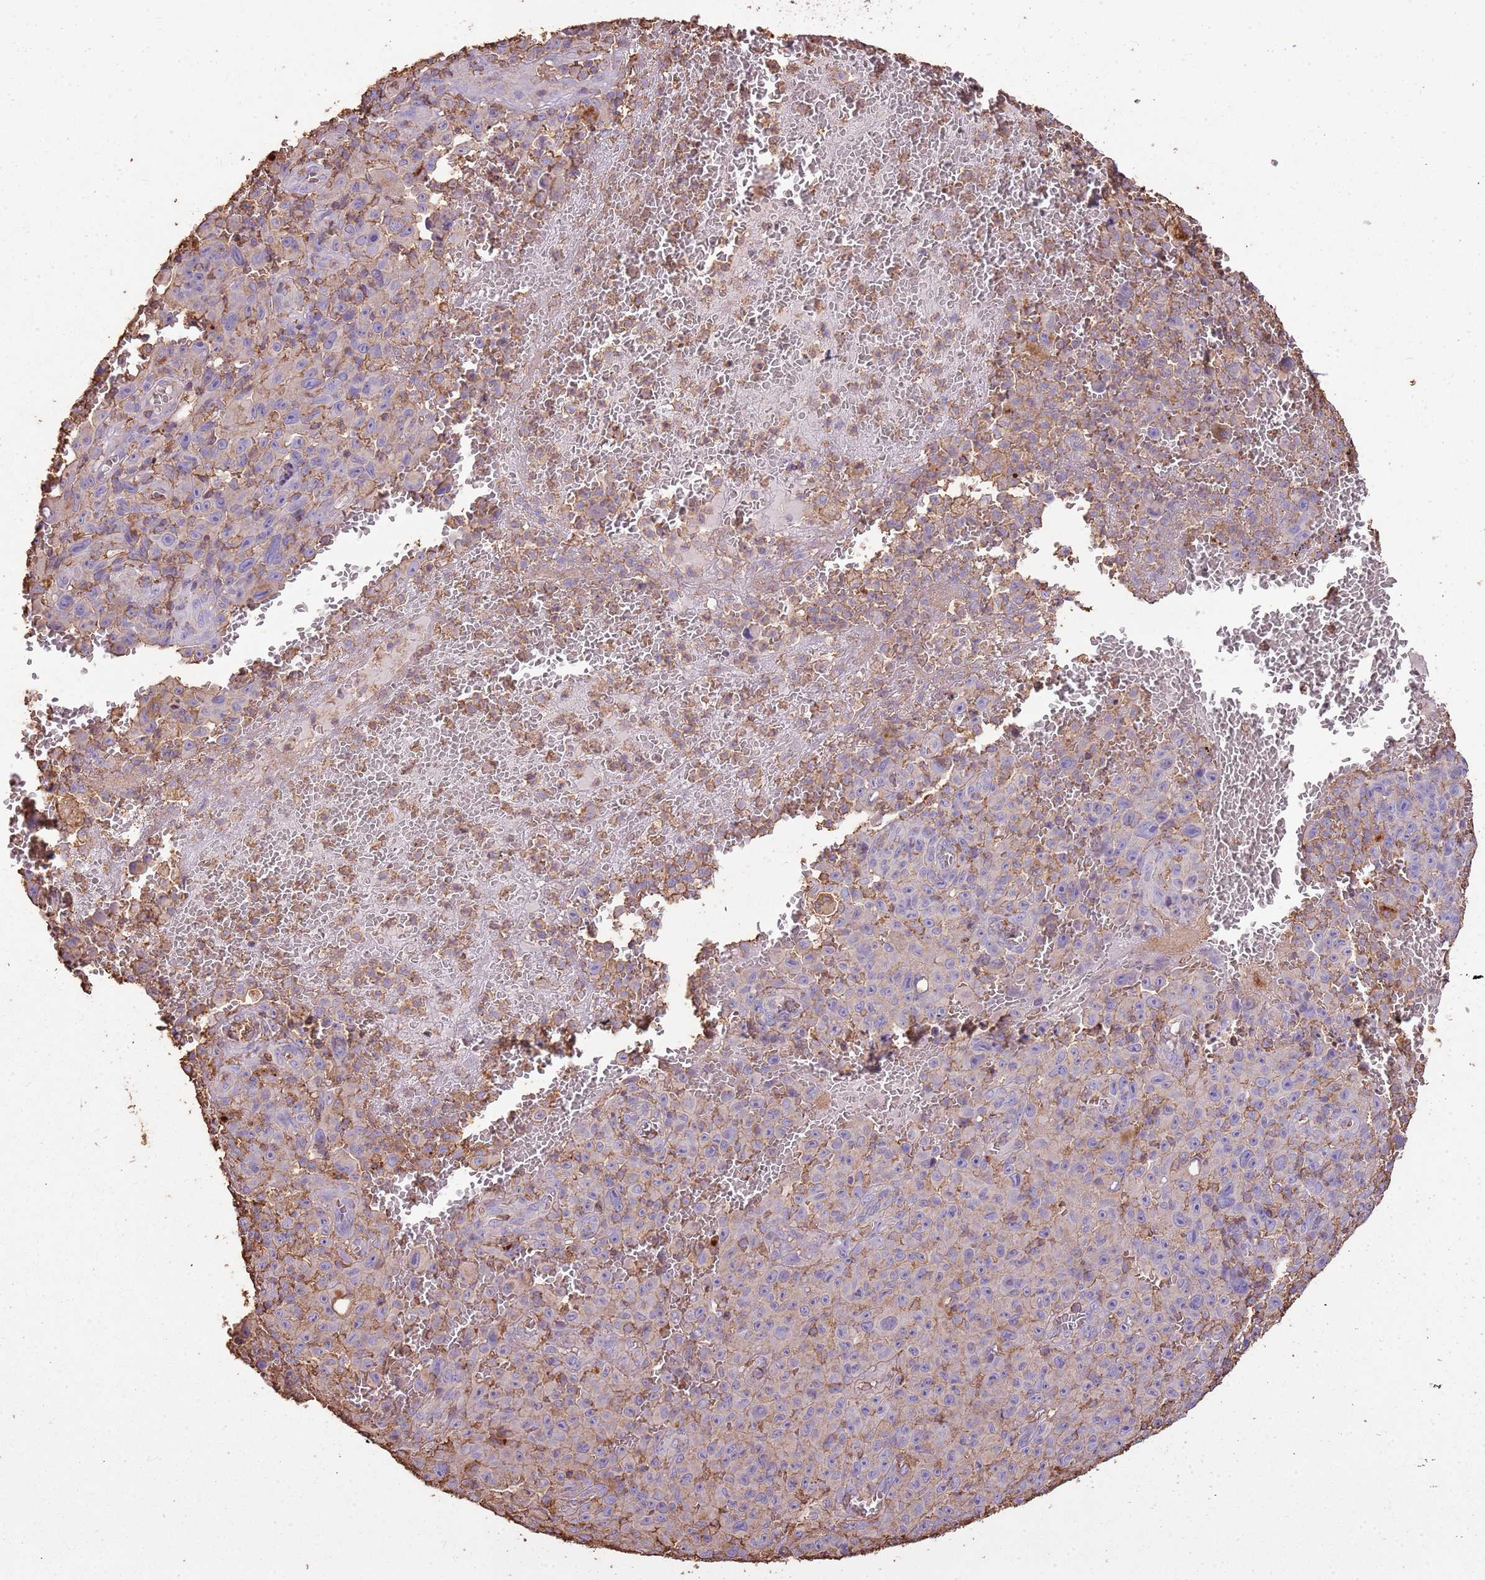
{"staining": {"intensity": "weak", "quantity": "<25%", "location": "cytoplasmic/membranous"}, "tissue": "melanoma", "cell_type": "Tumor cells", "image_type": "cancer", "snomed": [{"axis": "morphology", "description": "Malignant melanoma, NOS"}, {"axis": "topography", "description": "Skin"}], "caption": "Human malignant melanoma stained for a protein using immunohistochemistry shows no expression in tumor cells.", "gene": "ARL10", "patient": {"sex": "female", "age": 82}}